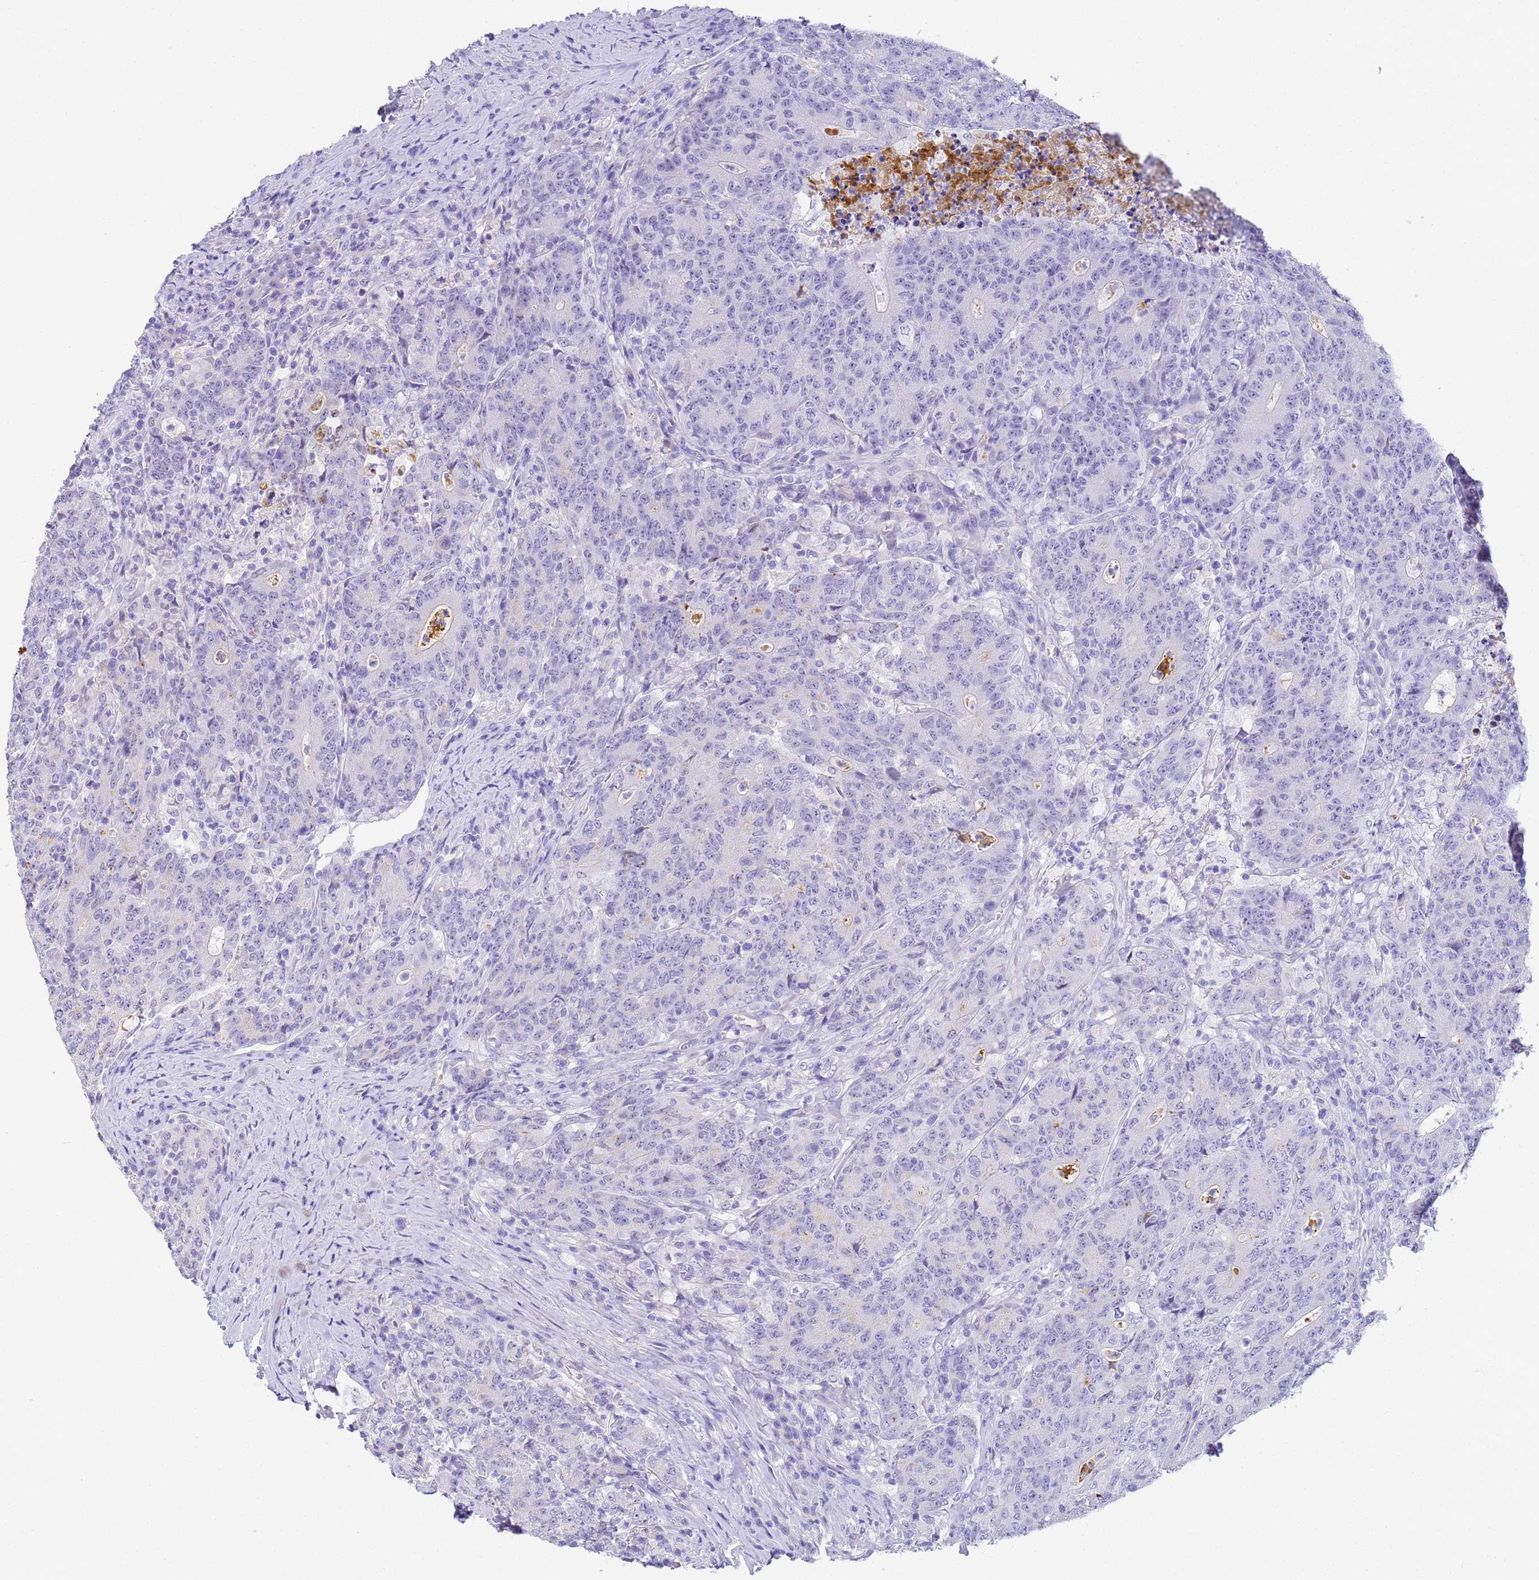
{"staining": {"intensity": "negative", "quantity": "none", "location": "none"}, "tissue": "colorectal cancer", "cell_type": "Tumor cells", "image_type": "cancer", "snomed": [{"axis": "morphology", "description": "Adenocarcinoma, NOS"}, {"axis": "topography", "description": "Colon"}], "caption": "The IHC image has no significant expression in tumor cells of colorectal cancer (adenocarcinoma) tissue. (Brightfield microscopy of DAB immunohistochemistry at high magnification).", "gene": "CFHR2", "patient": {"sex": "female", "age": 75}}